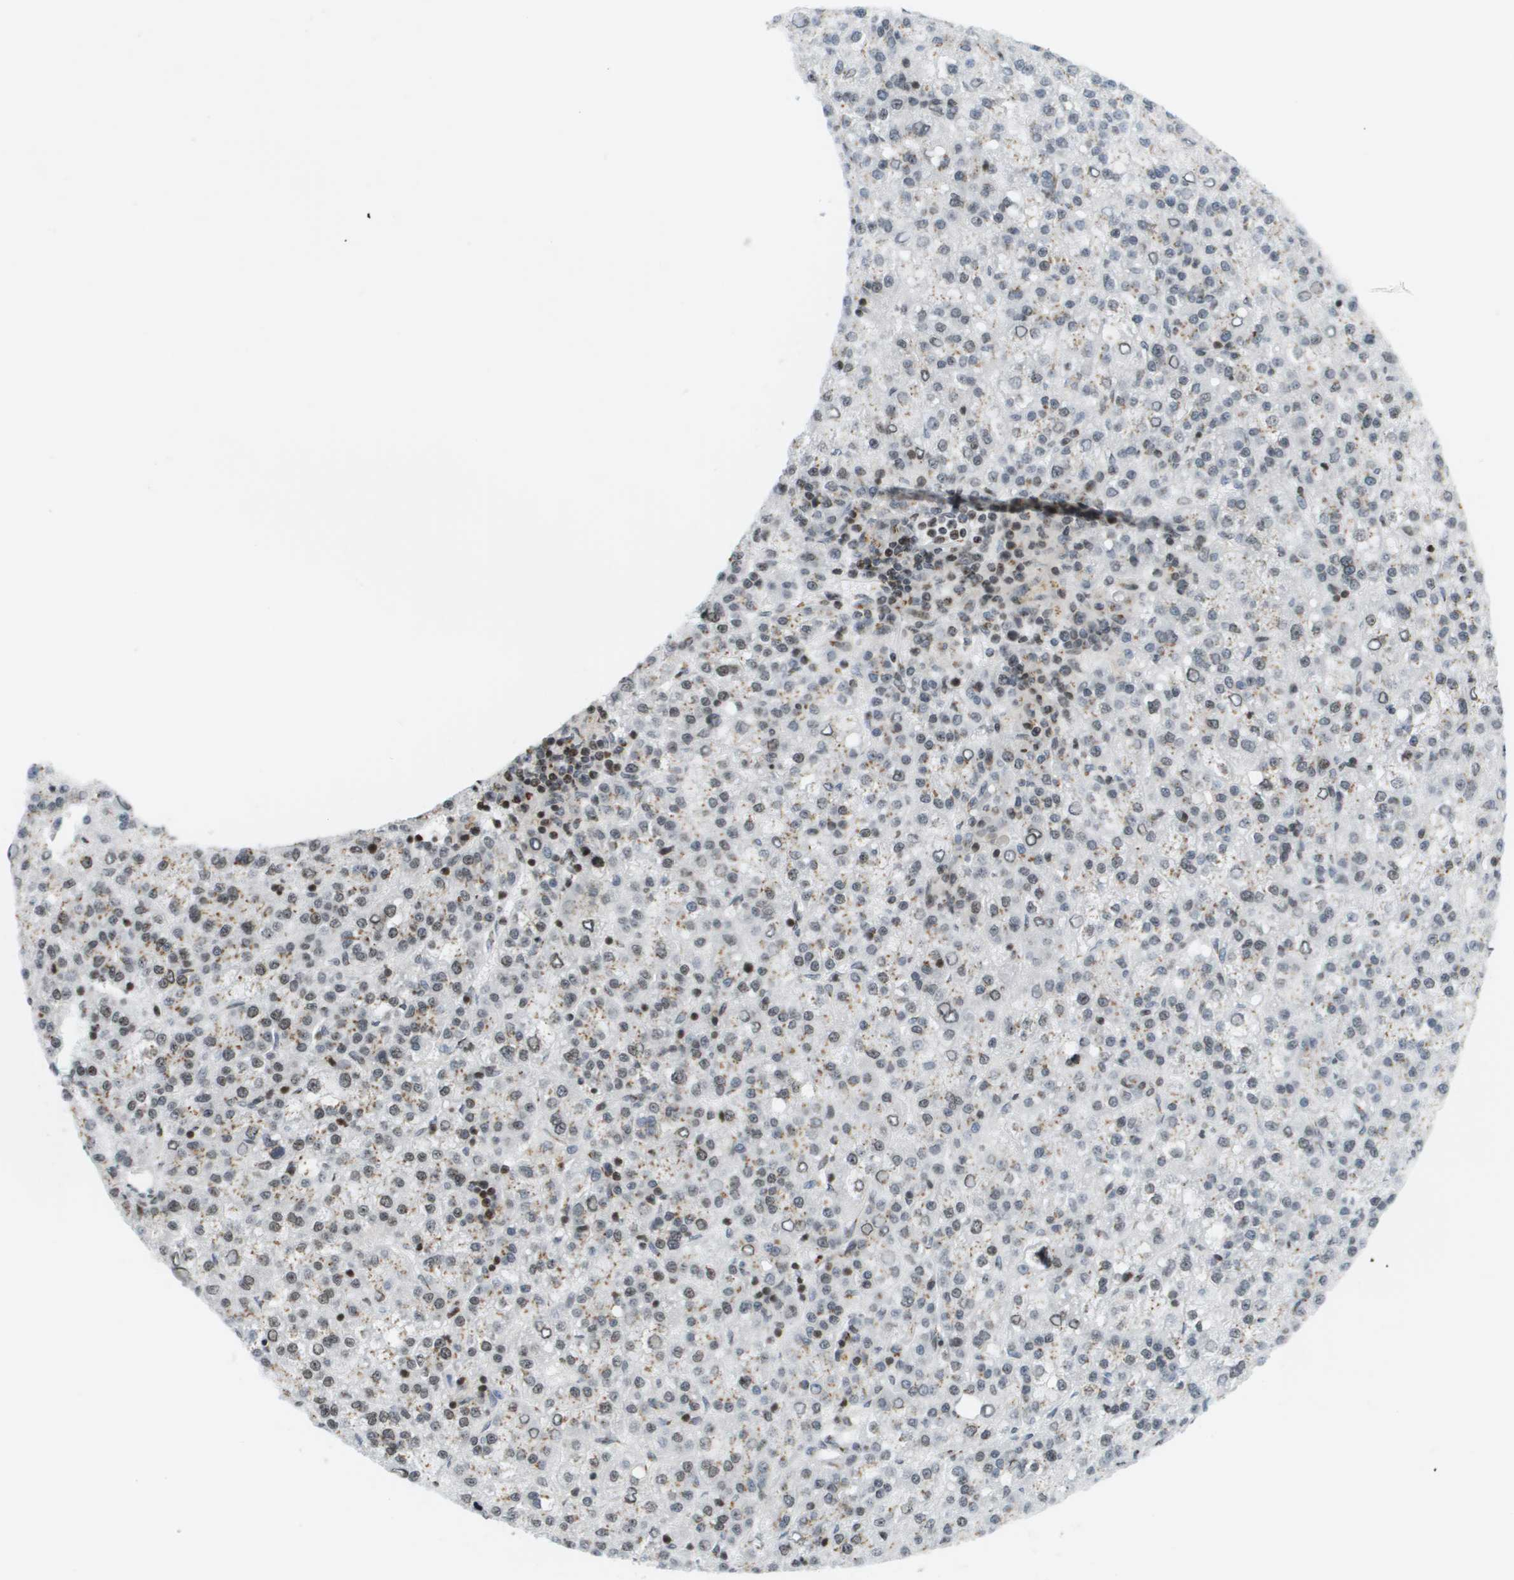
{"staining": {"intensity": "moderate", "quantity": "<25%", "location": "nuclear"}, "tissue": "liver cancer", "cell_type": "Tumor cells", "image_type": "cancer", "snomed": [{"axis": "morphology", "description": "Carcinoma, Hepatocellular, NOS"}, {"axis": "topography", "description": "Liver"}], "caption": "Immunohistochemistry (IHC) (DAB) staining of human liver hepatocellular carcinoma exhibits moderate nuclear protein expression in approximately <25% of tumor cells. The protein is stained brown, and the nuclei are stained in blue (DAB IHC with brightfield microscopy, high magnification).", "gene": "EVC", "patient": {"sex": "female", "age": 58}}